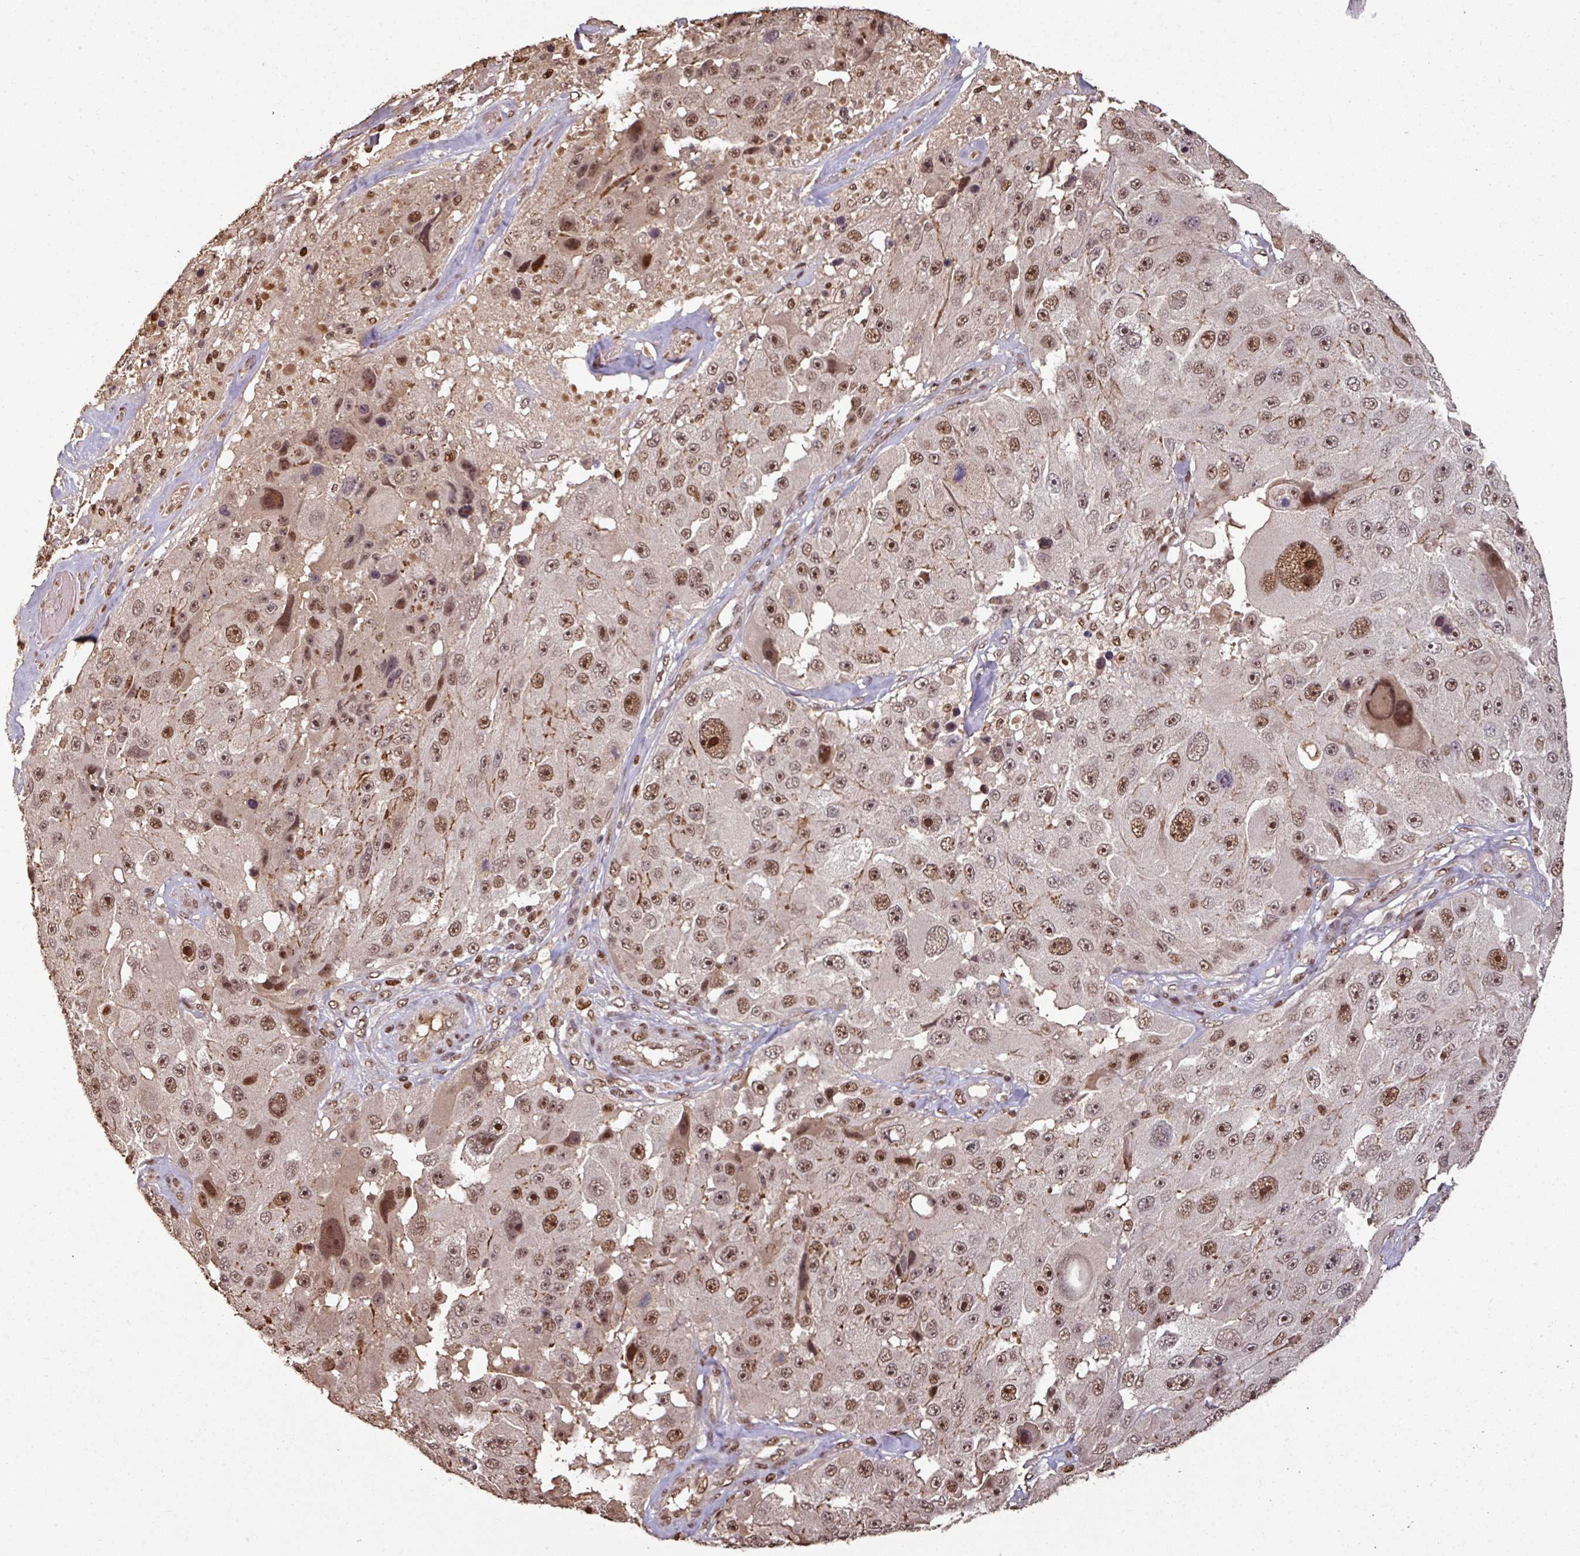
{"staining": {"intensity": "moderate", "quantity": ">75%", "location": "nuclear"}, "tissue": "melanoma", "cell_type": "Tumor cells", "image_type": "cancer", "snomed": [{"axis": "morphology", "description": "Malignant melanoma, Metastatic site"}, {"axis": "topography", "description": "Lymph node"}], "caption": "Moderate nuclear expression is appreciated in approximately >75% of tumor cells in malignant melanoma (metastatic site).", "gene": "POLD1", "patient": {"sex": "male", "age": 62}}